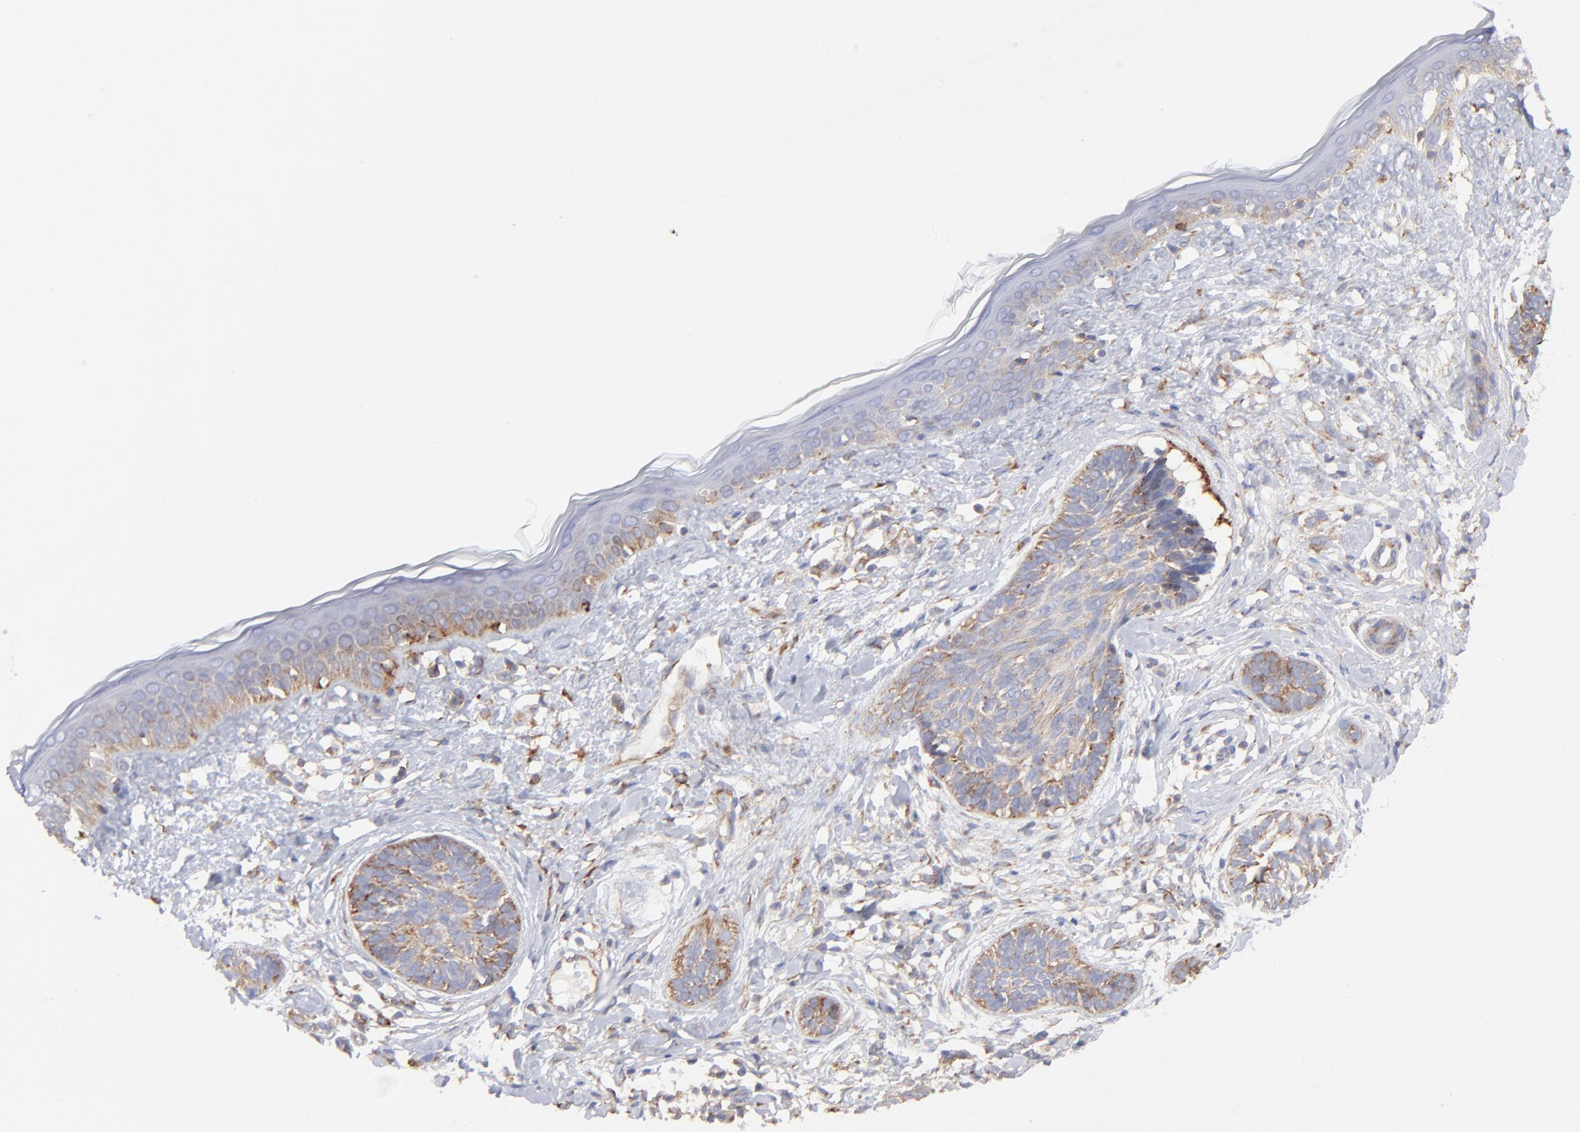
{"staining": {"intensity": "moderate", "quantity": ">75%", "location": "cytoplasmic/membranous"}, "tissue": "skin cancer", "cell_type": "Tumor cells", "image_type": "cancer", "snomed": [{"axis": "morphology", "description": "Normal tissue, NOS"}, {"axis": "morphology", "description": "Basal cell carcinoma"}, {"axis": "topography", "description": "Skin"}], "caption": "DAB immunohistochemical staining of skin basal cell carcinoma demonstrates moderate cytoplasmic/membranous protein expression in about >75% of tumor cells.", "gene": "EIF2AK2", "patient": {"sex": "male", "age": 63}}